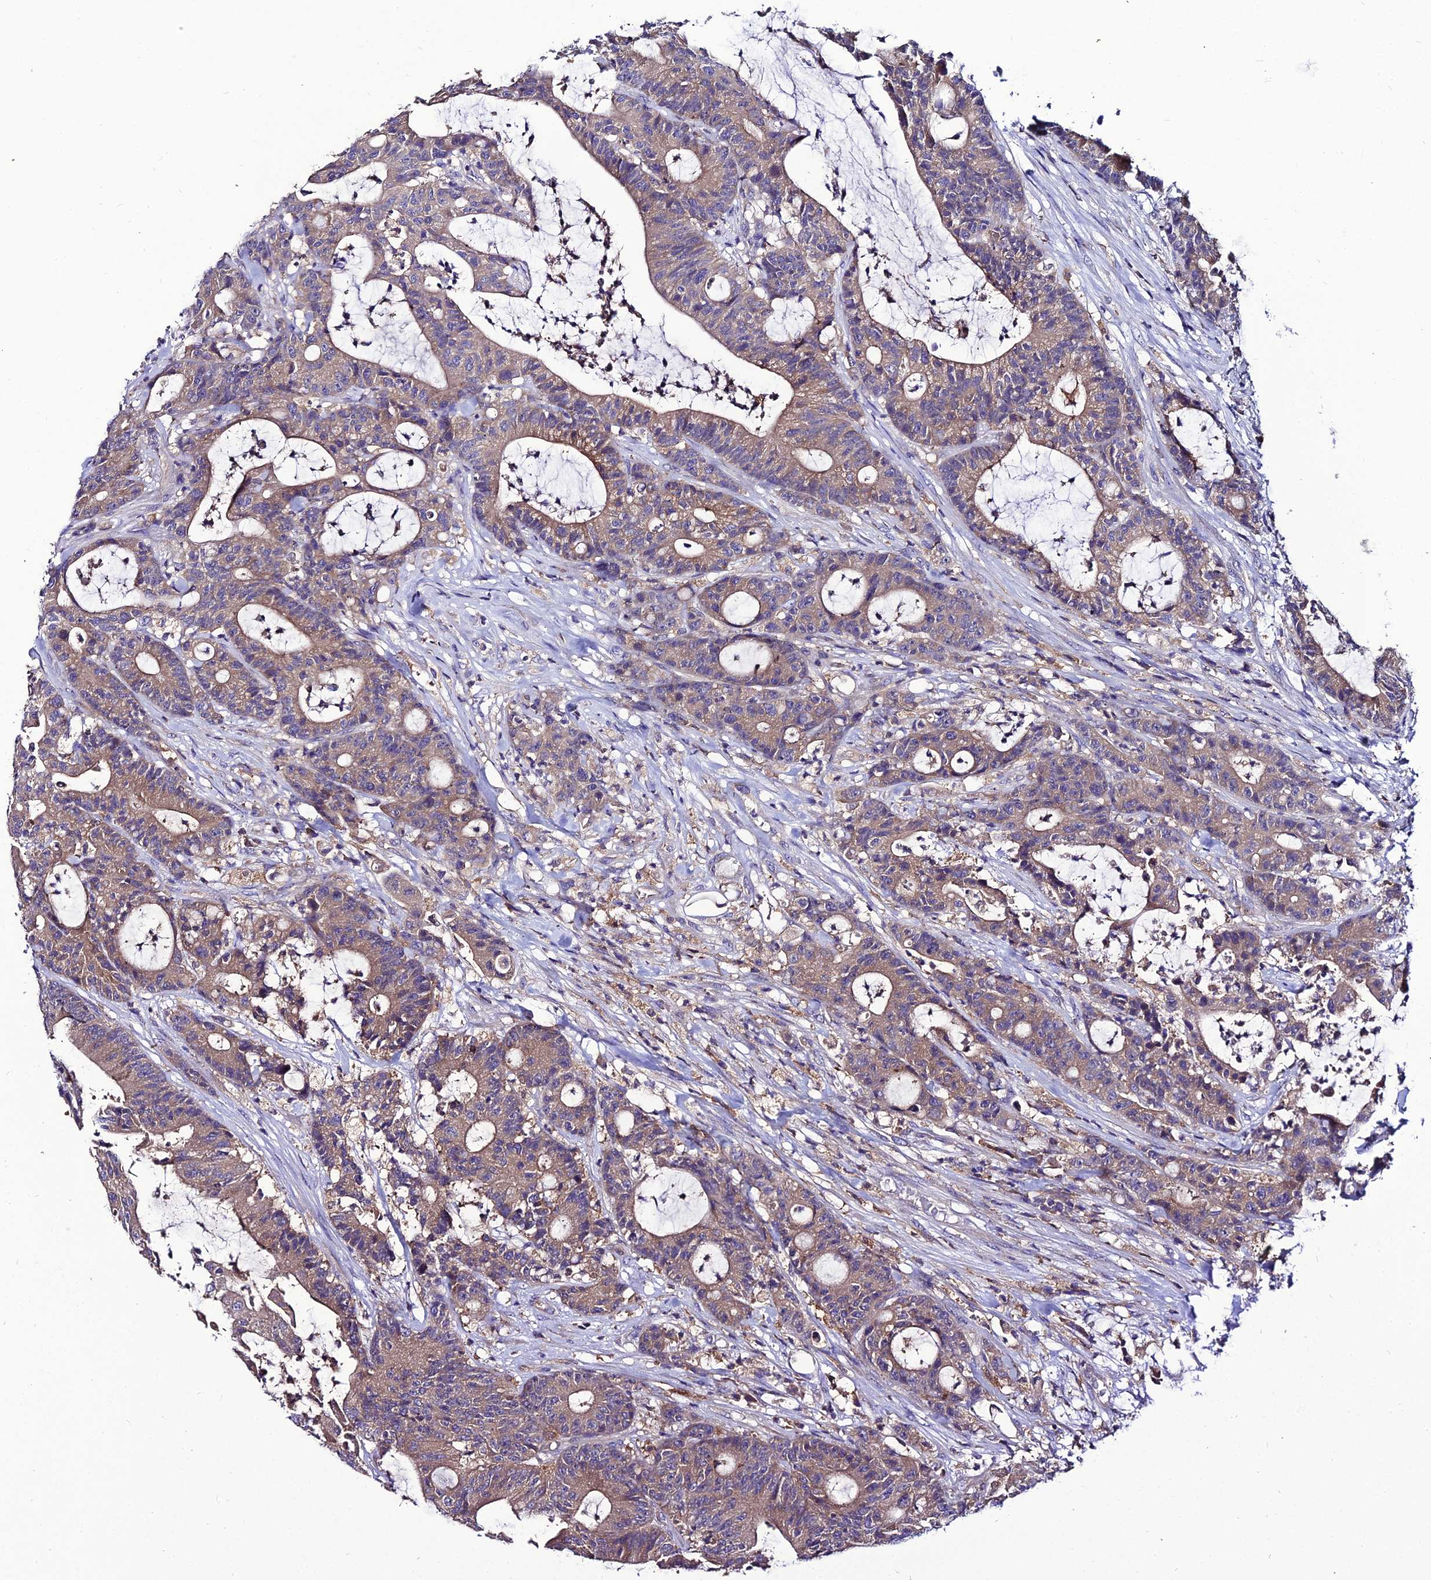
{"staining": {"intensity": "moderate", "quantity": "25%-75%", "location": "cytoplasmic/membranous"}, "tissue": "colorectal cancer", "cell_type": "Tumor cells", "image_type": "cancer", "snomed": [{"axis": "morphology", "description": "Adenocarcinoma, NOS"}, {"axis": "topography", "description": "Colon"}], "caption": "Immunohistochemical staining of adenocarcinoma (colorectal) demonstrates medium levels of moderate cytoplasmic/membranous staining in about 25%-75% of tumor cells. The staining is performed using DAB (3,3'-diaminobenzidine) brown chromogen to label protein expression. The nuclei are counter-stained blue using hematoxylin.", "gene": "C2orf69", "patient": {"sex": "female", "age": 84}}